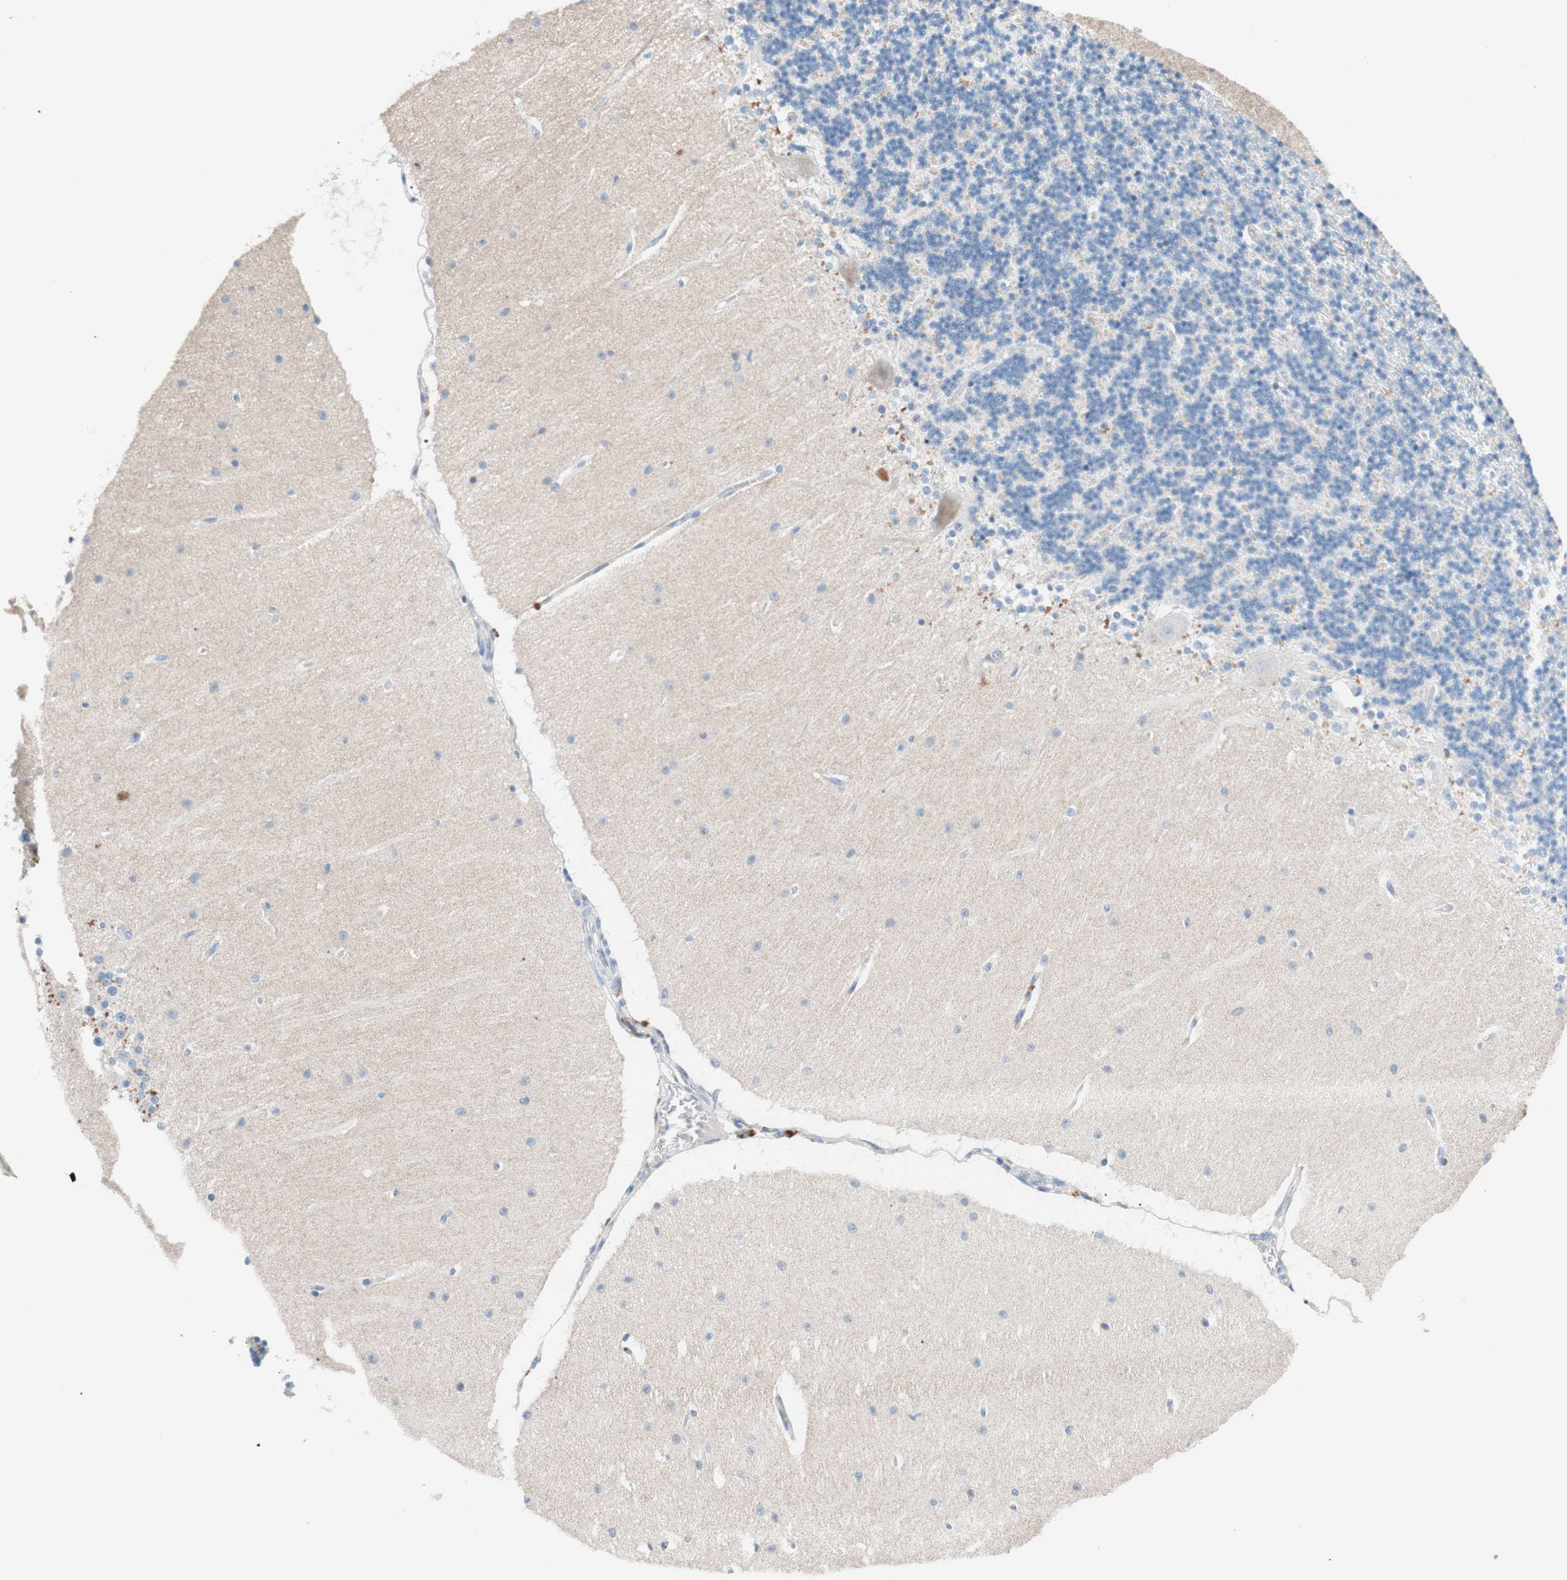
{"staining": {"intensity": "negative", "quantity": "none", "location": "none"}, "tissue": "cerebellum", "cell_type": "Cells in granular layer", "image_type": "normal", "snomed": [{"axis": "morphology", "description": "Normal tissue, NOS"}, {"axis": "topography", "description": "Cerebellum"}], "caption": "The image reveals no staining of cells in granular layer in benign cerebellum.", "gene": "FOSL1", "patient": {"sex": "female", "age": 54}}